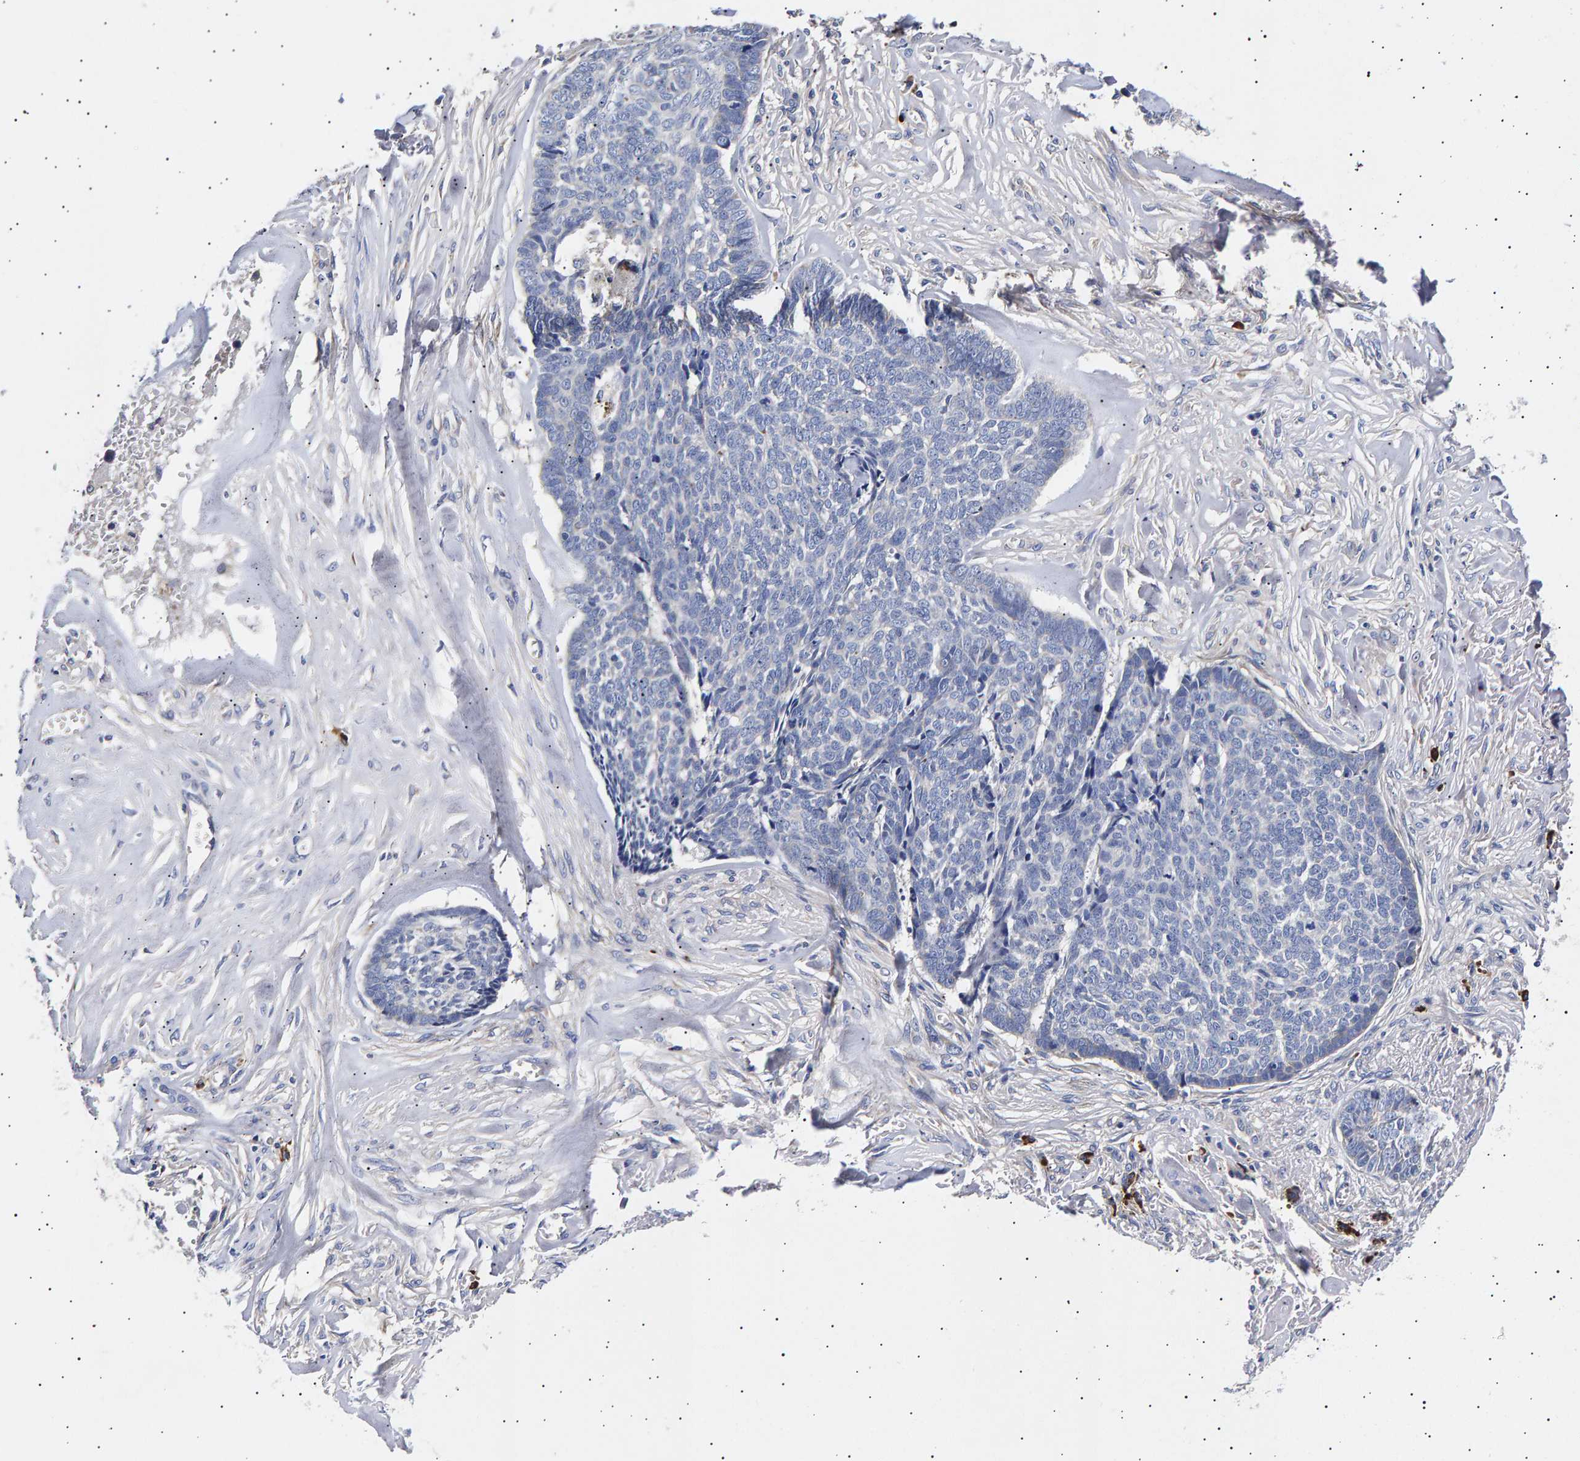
{"staining": {"intensity": "negative", "quantity": "none", "location": "none"}, "tissue": "skin cancer", "cell_type": "Tumor cells", "image_type": "cancer", "snomed": [{"axis": "morphology", "description": "Basal cell carcinoma"}, {"axis": "topography", "description": "Skin"}], "caption": "Immunohistochemical staining of skin cancer (basal cell carcinoma) exhibits no significant staining in tumor cells. (DAB (3,3'-diaminobenzidine) IHC, high magnification).", "gene": "ANKRD40", "patient": {"sex": "male", "age": 84}}